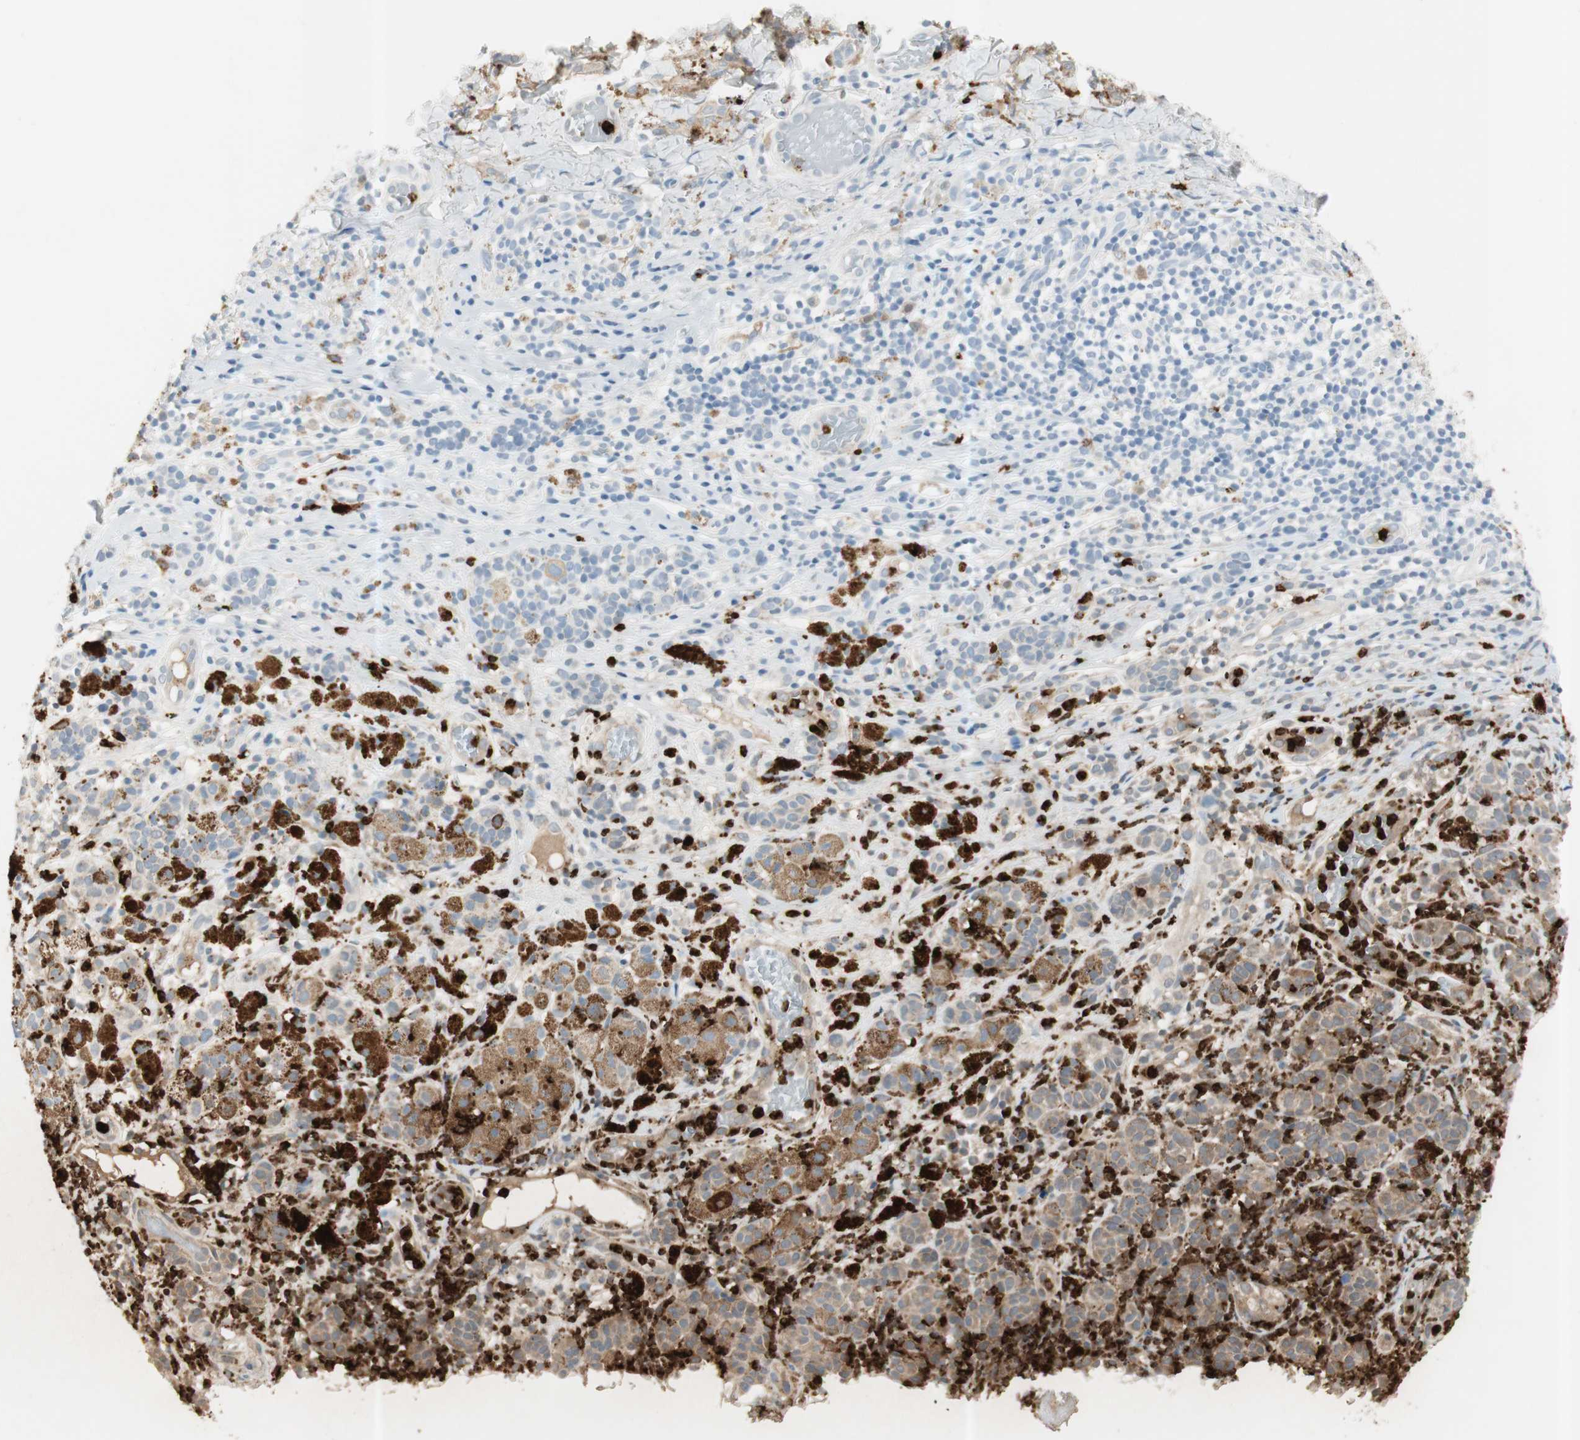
{"staining": {"intensity": "moderate", "quantity": ">75%", "location": "cytoplasmic/membranous"}, "tissue": "melanoma", "cell_type": "Tumor cells", "image_type": "cancer", "snomed": [{"axis": "morphology", "description": "Malignant melanoma, NOS"}, {"axis": "topography", "description": "Skin"}], "caption": "Approximately >75% of tumor cells in human malignant melanoma show moderate cytoplasmic/membranous protein staining as visualized by brown immunohistochemical staining.", "gene": "PRTN3", "patient": {"sex": "male", "age": 64}}